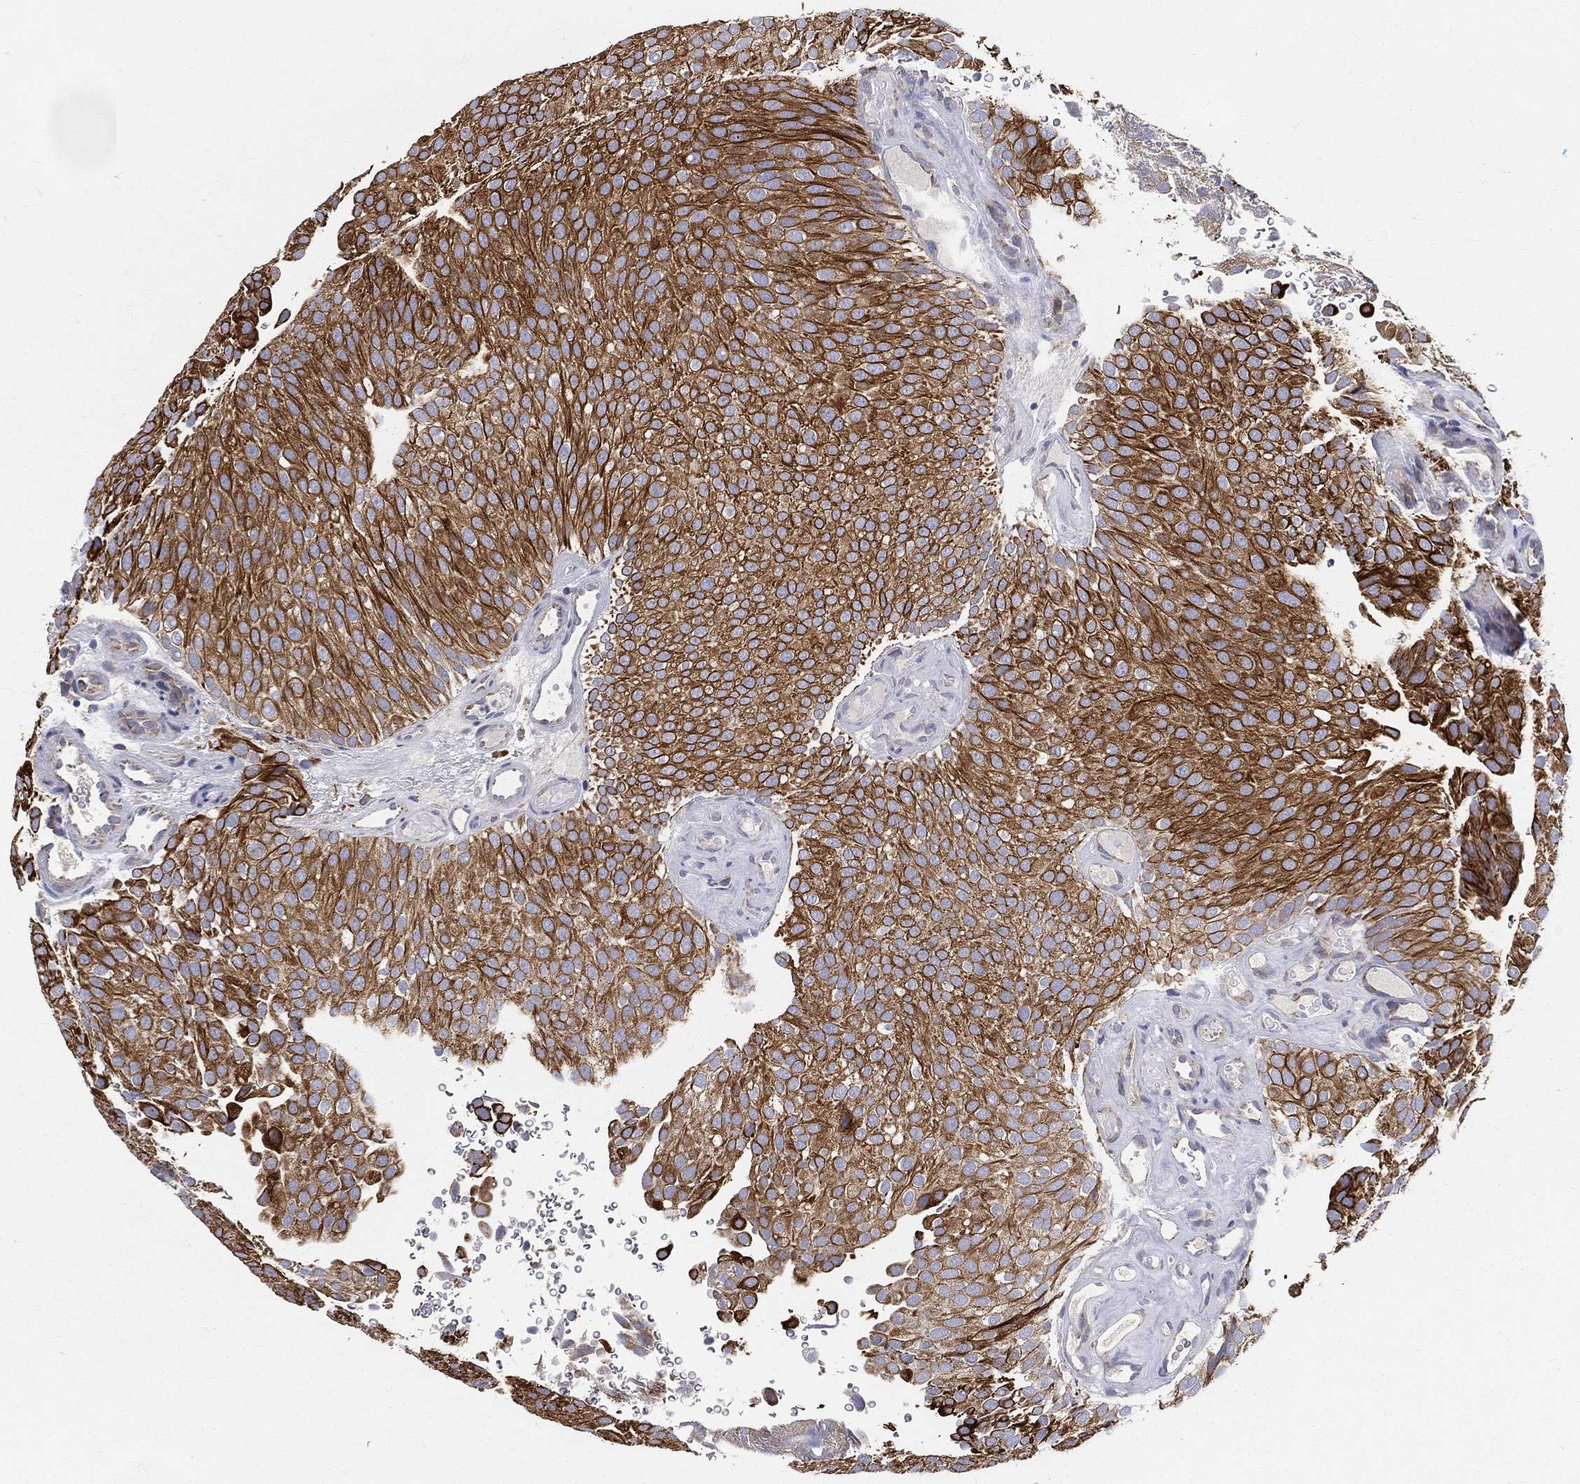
{"staining": {"intensity": "strong", "quantity": ">75%", "location": "cytoplasmic/membranous"}, "tissue": "urothelial cancer", "cell_type": "Tumor cells", "image_type": "cancer", "snomed": [{"axis": "morphology", "description": "Urothelial carcinoma, Low grade"}, {"axis": "topography", "description": "Urinary bladder"}], "caption": "About >75% of tumor cells in human low-grade urothelial carcinoma demonstrate strong cytoplasmic/membranous protein expression as visualized by brown immunohistochemical staining.", "gene": "PWWP3A", "patient": {"sex": "male", "age": 78}}